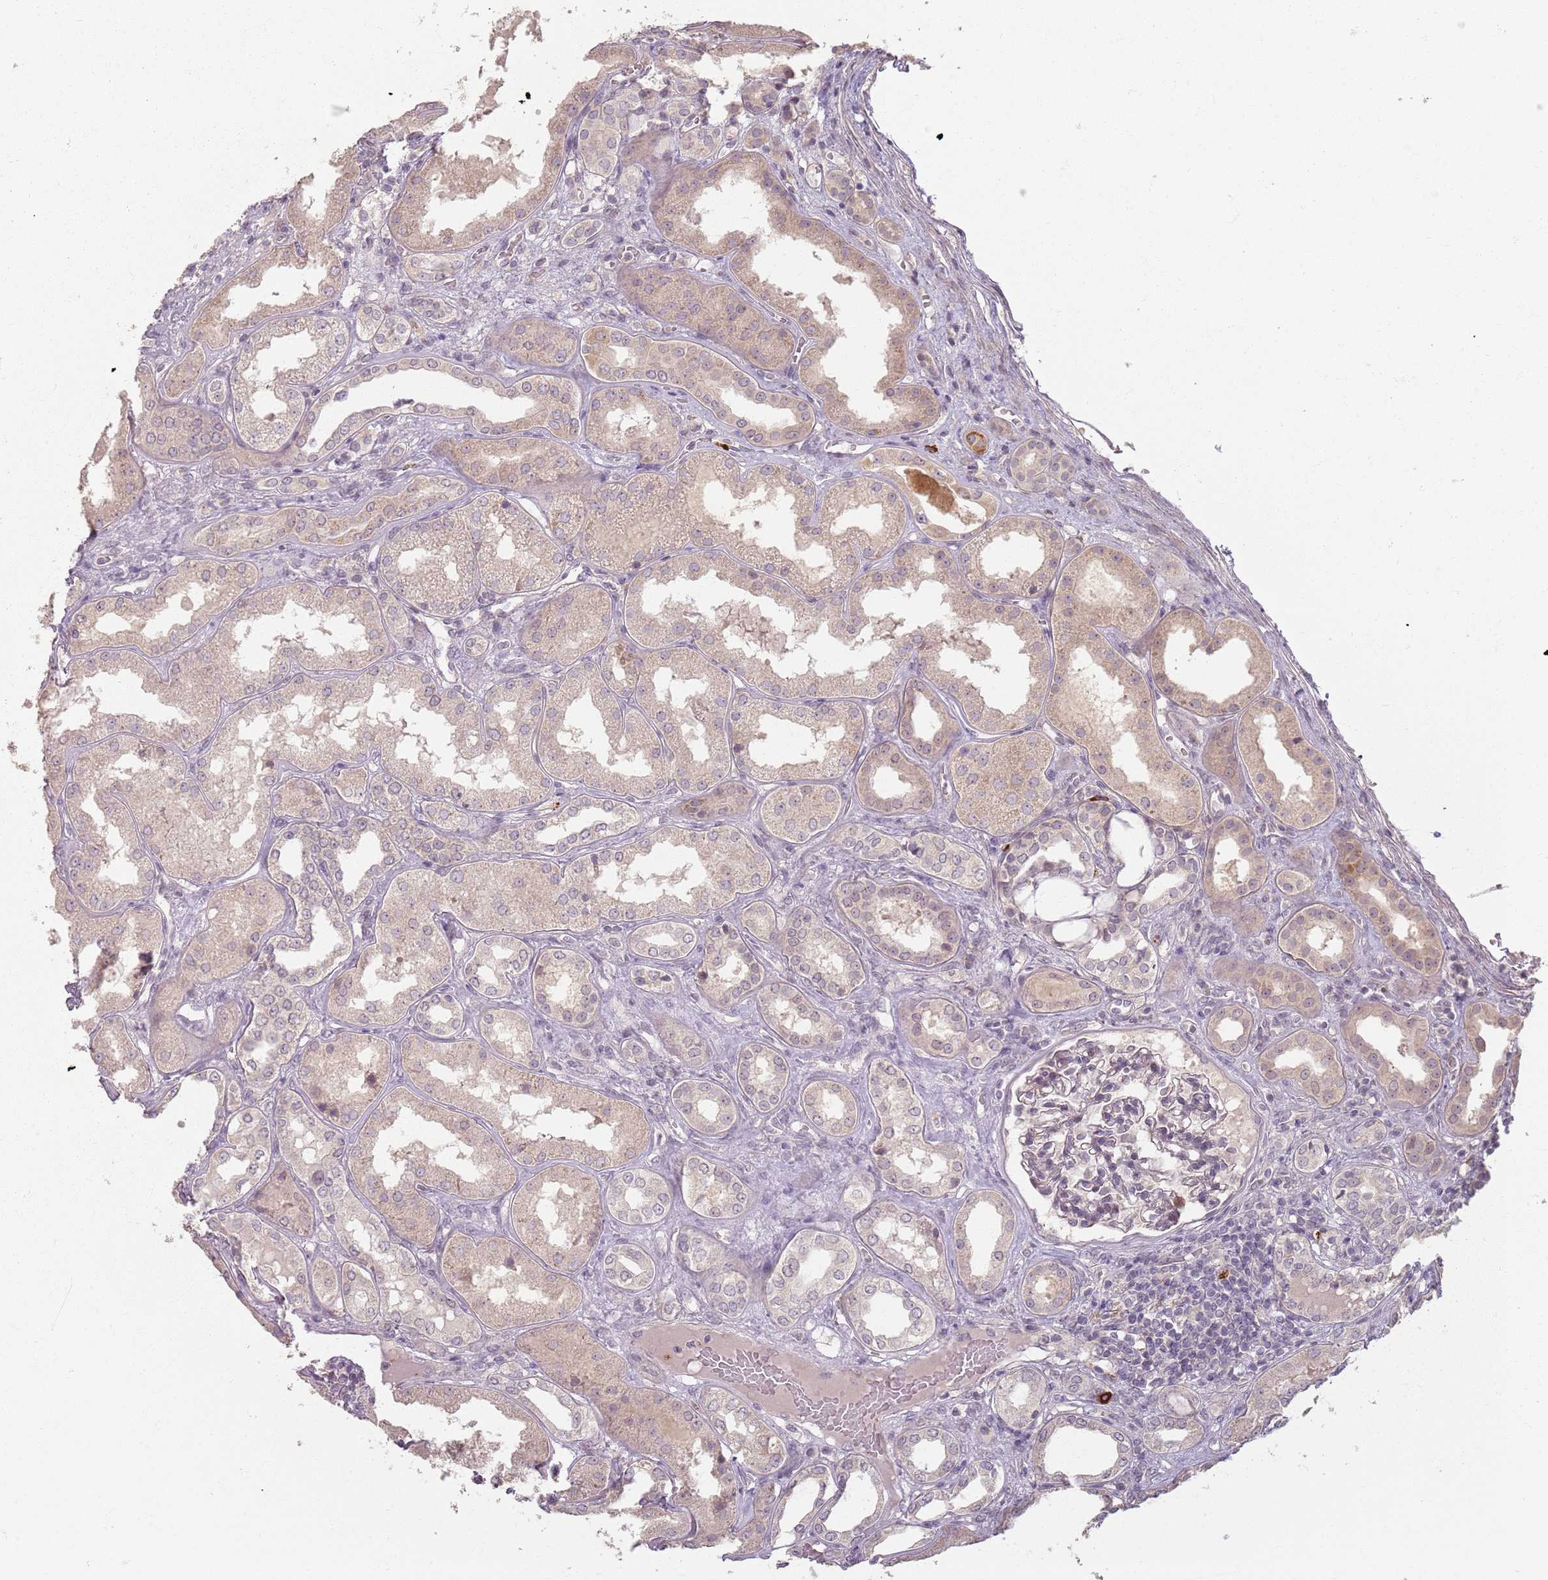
{"staining": {"intensity": "negative", "quantity": "none", "location": "none"}, "tissue": "kidney", "cell_type": "Cells in glomeruli", "image_type": "normal", "snomed": [{"axis": "morphology", "description": "Normal tissue, NOS"}, {"axis": "topography", "description": "Kidney"}], "caption": "Benign kidney was stained to show a protein in brown. There is no significant positivity in cells in glomeruli.", "gene": "CCDC168", "patient": {"sex": "female", "age": 56}}